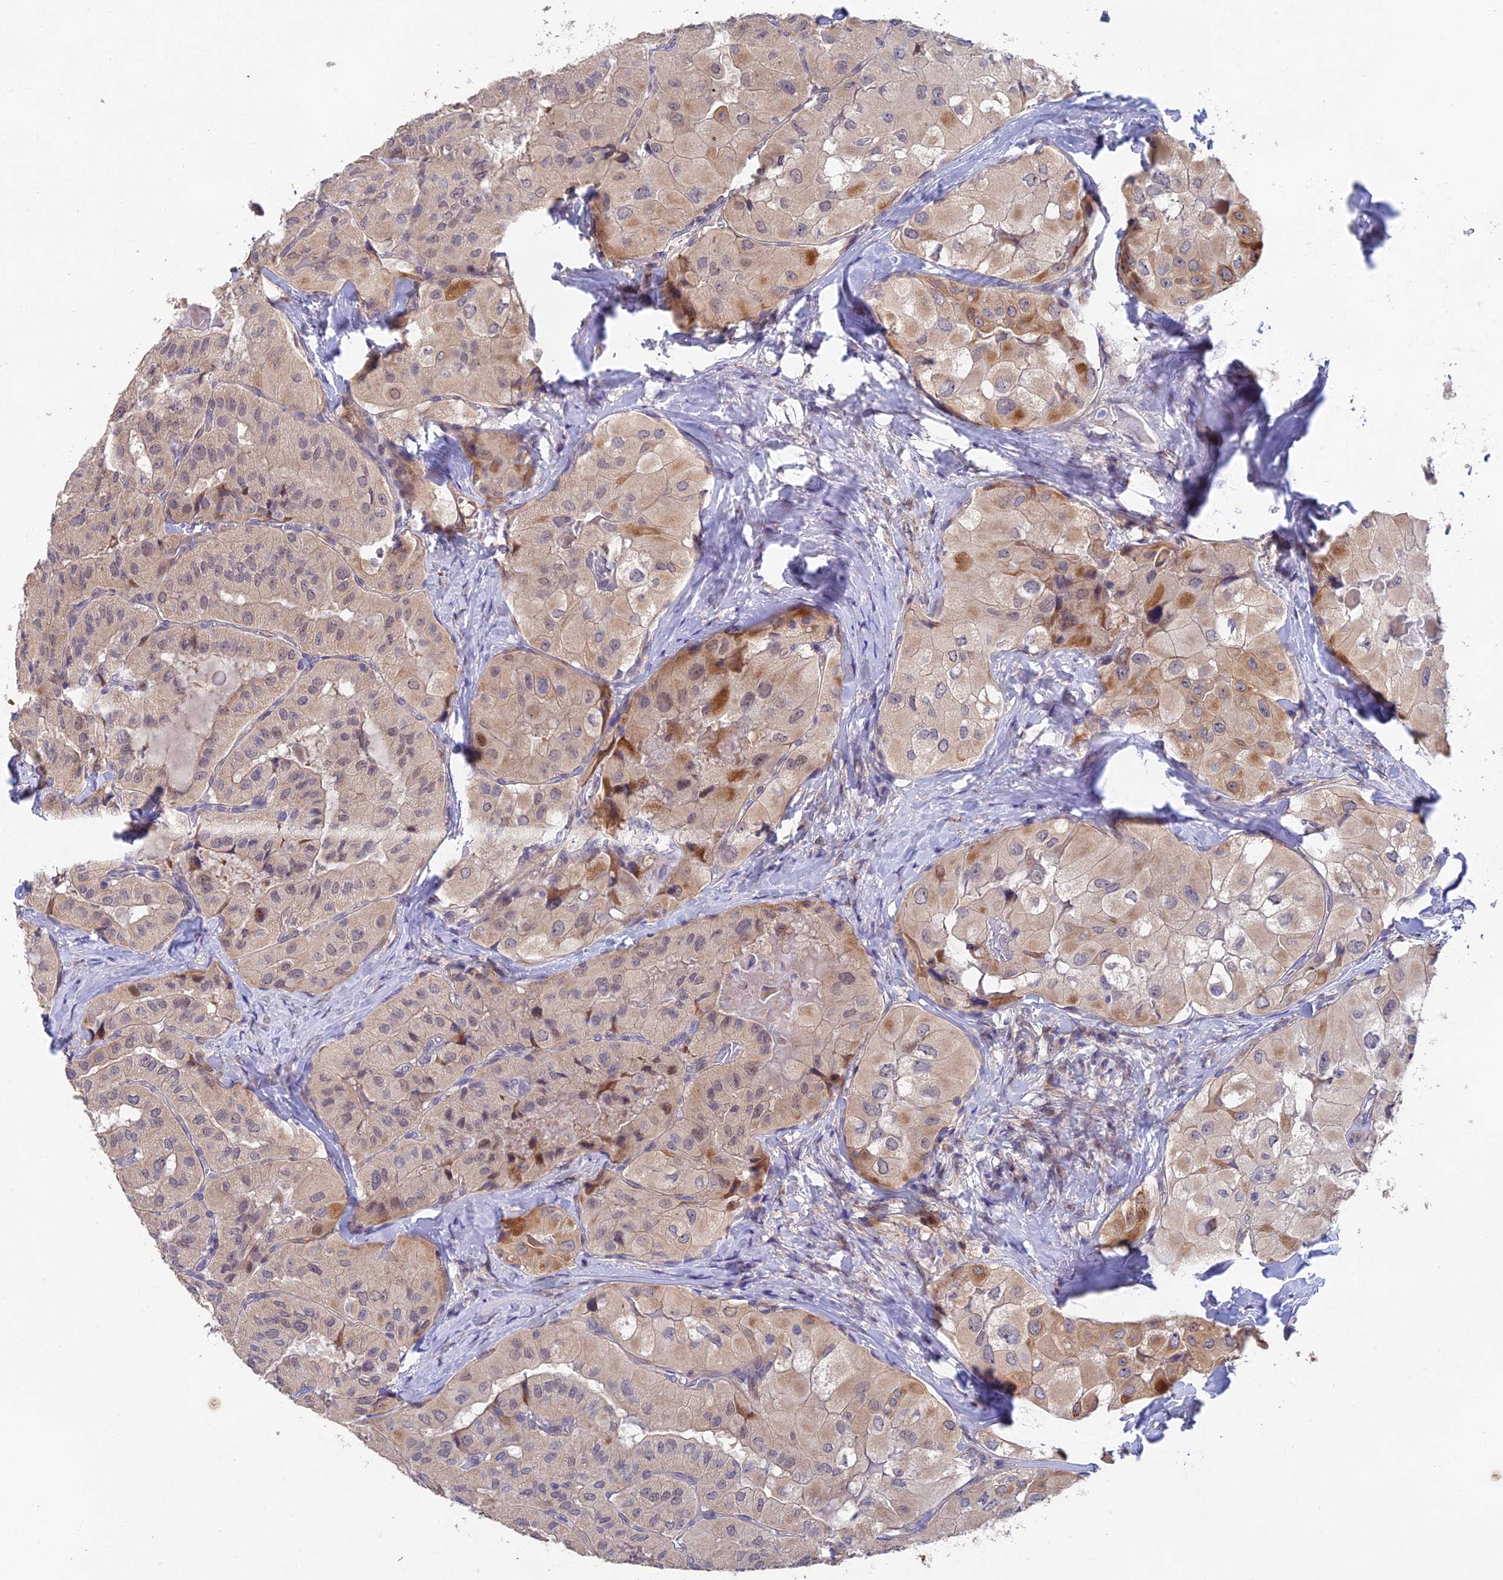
{"staining": {"intensity": "moderate", "quantity": "<25%", "location": "cytoplasmic/membranous,nuclear"}, "tissue": "thyroid cancer", "cell_type": "Tumor cells", "image_type": "cancer", "snomed": [{"axis": "morphology", "description": "Normal tissue, NOS"}, {"axis": "morphology", "description": "Papillary adenocarcinoma, NOS"}, {"axis": "topography", "description": "Thyroid gland"}], "caption": "Thyroid cancer (papillary adenocarcinoma) stained with DAB IHC reveals low levels of moderate cytoplasmic/membranous and nuclear positivity in about <25% of tumor cells.", "gene": "NSMCE1", "patient": {"sex": "female", "age": 59}}